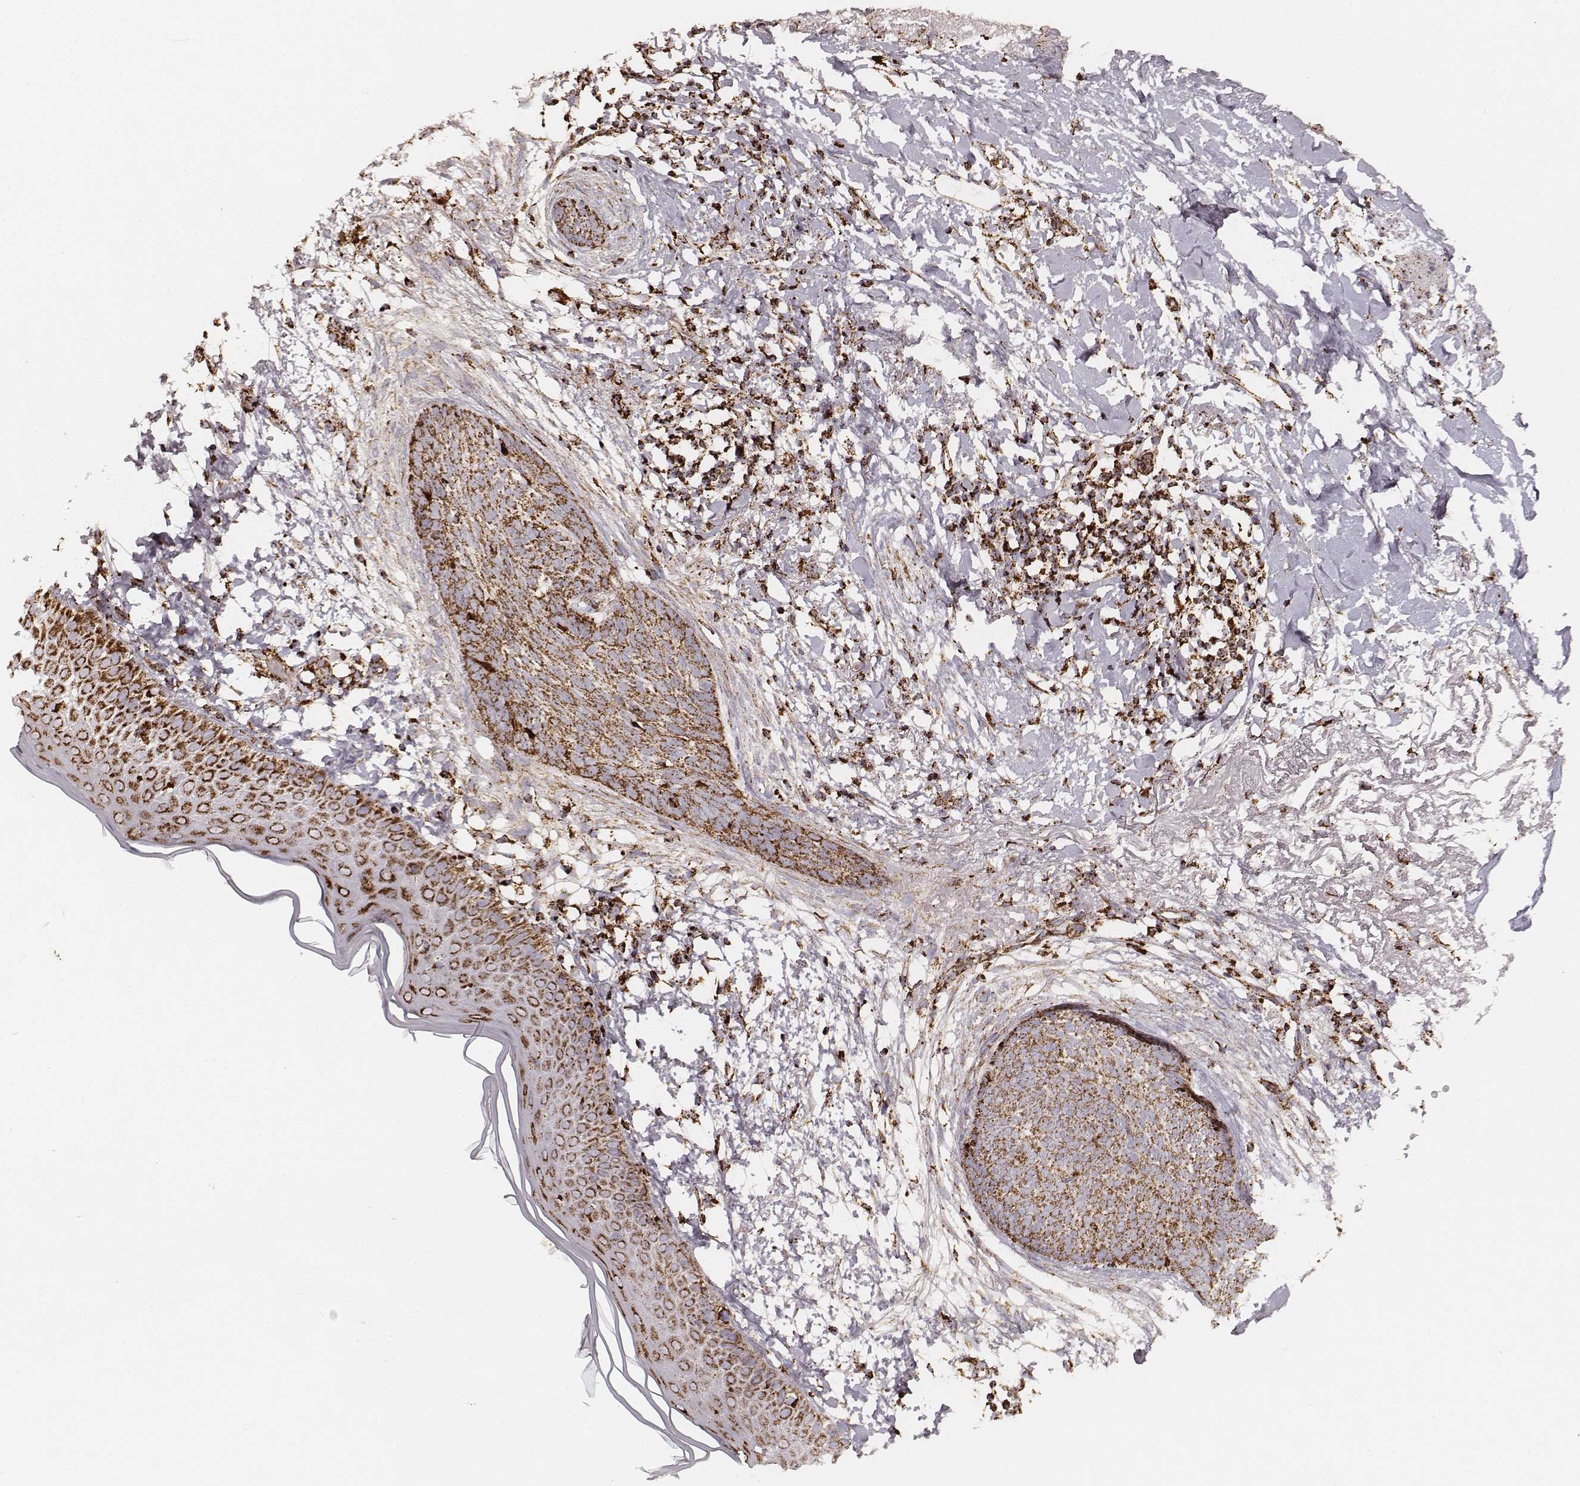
{"staining": {"intensity": "strong", "quantity": ">75%", "location": "cytoplasmic/membranous"}, "tissue": "skin cancer", "cell_type": "Tumor cells", "image_type": "cancer", "snomed": [{"axis": "morphology", "description": "Normal tissue, NOS"}, {"axis": "morphology", "description": "Basal cell carcinoma"}, {"axis": "topography", "description": "Skin"}], "caption": "Basal cell carcinoma (skin) tissue shows strong cytoplasmic/membranous staining in about >75% of tumor cells, visualized by immunohistochemistry.", "gene": "CS", "patient": {"sex": "male", "age": 84}}